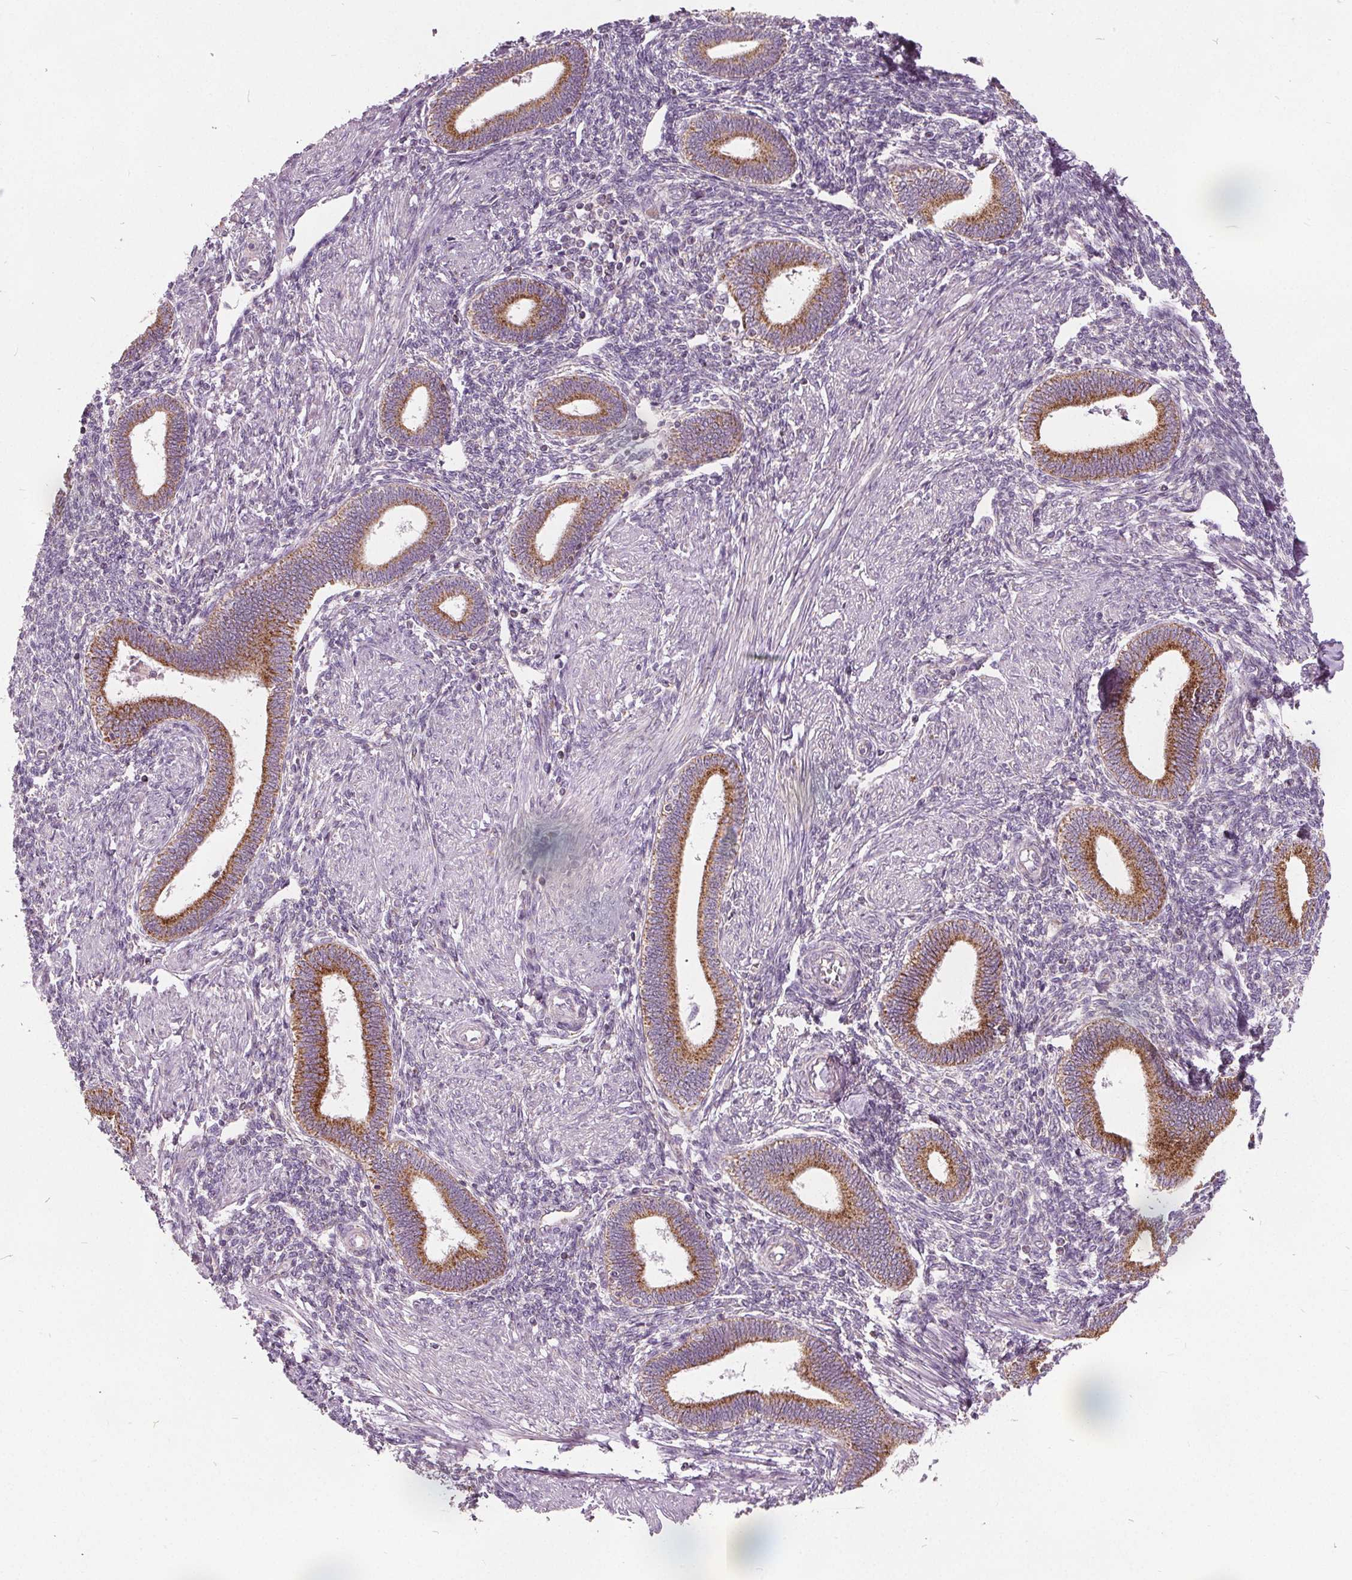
{"staining": {"intensity": "negative", "quantity": "none", "location": "none"}, "tissue": "endometrium", "cell_type": "Cells in endometrial stroma", "image_type": "normal", "snomed": [{"axis": "morphology", "description": "Normal tissue, NOS"}, {"axis": "topography", "description": "Endometrium"}], "caption": "Immunohistochemistry (IHC) histopathology image of benign endometrium: endometrium stained with DAB (3,3'-diaminobenzidine) shows no significant protein positivity in cells in endometrial stroma.", "gene": "ECI2", "patient": {"sex": "female", "age": 42}}